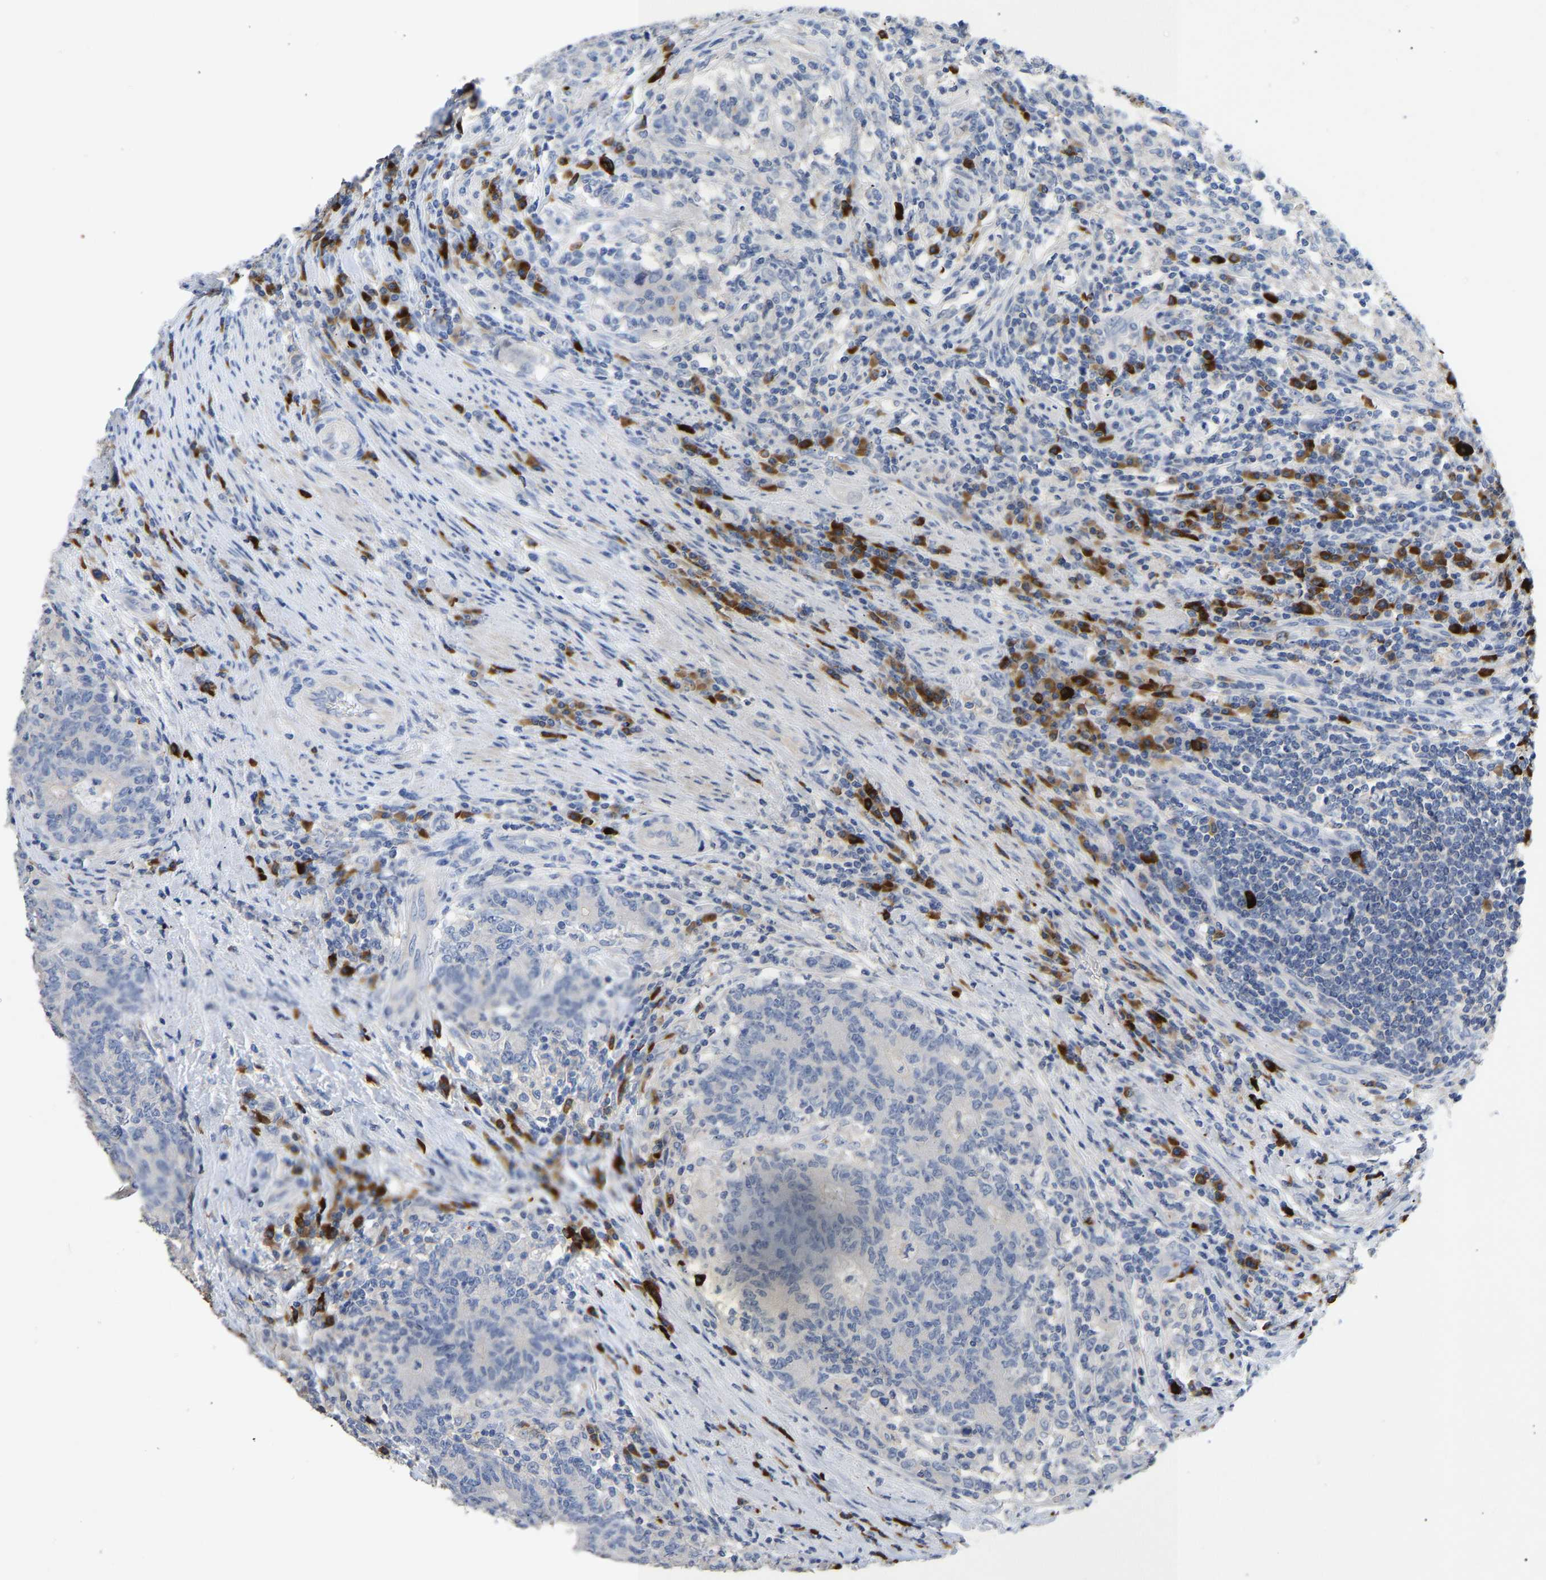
{"staining": {"intensity": "negative", "quantity": "none", "location": "none"}, "tissue": "colorectal cancer", "cell_type": "Tumor cells", "image_type": "cancer", "snomed": [{"axis": "morphology", "description": "Normal tissue, NOS"}, {"axis": "morphology", "description": "Adenocarcinoma, NOS"}, {"axis": "topography", "description": "Colon"}], "caption": "IHC histopathology image of human adenocarcinoma (colorectal) stained for a protein (brown), which exhibits no staining in tumor cells.", "gene": "FGF18", "patient": {"sex": "female", "age": 75}}